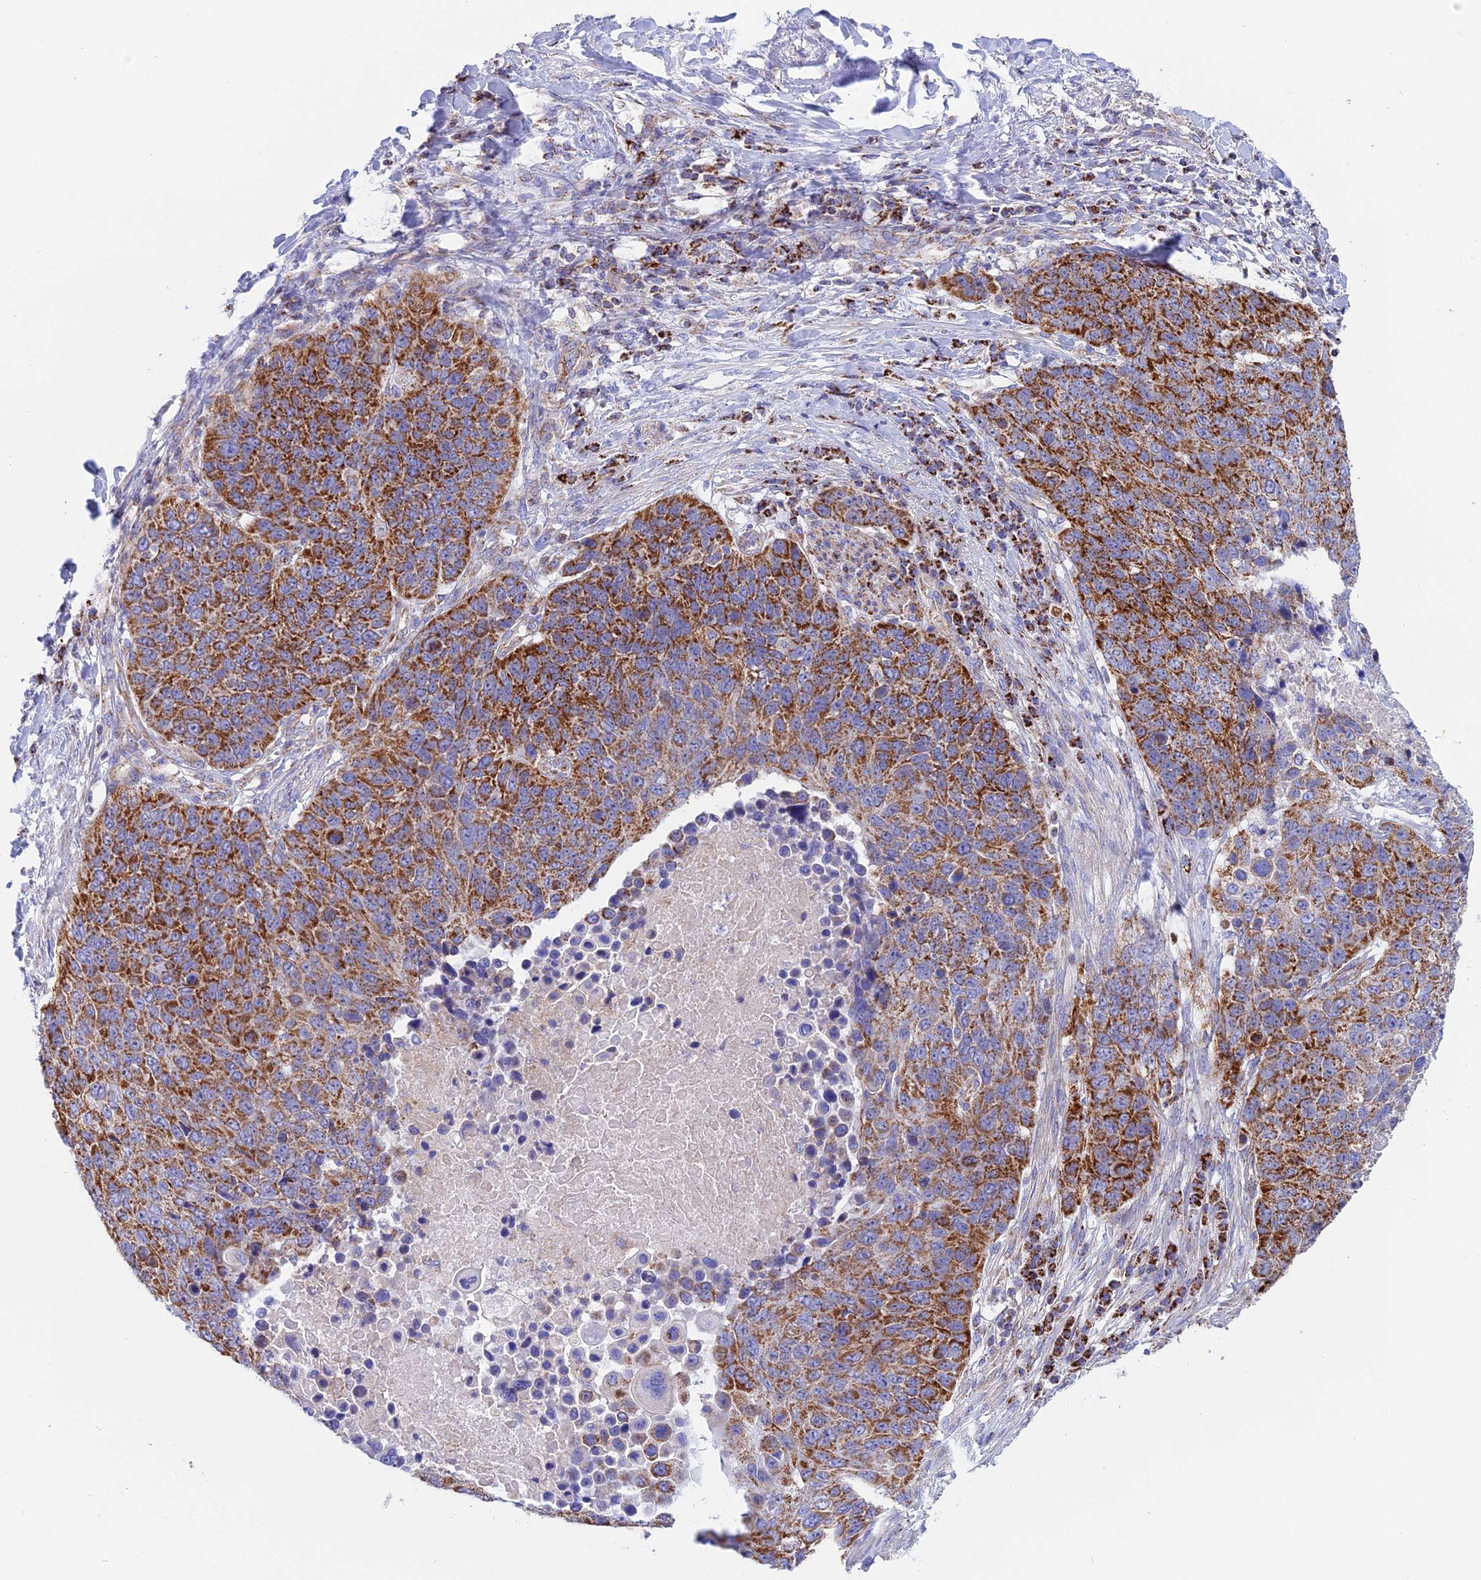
{"staining": {"intensity": "strong", "quantity": ">75%", "location": "cytoplasmic/membranous"}, "tissue": "lung cancer", "cell_type": "Tumor cells", "image_type": "cancer", "snomed": [{"axis": "morphology", "description": "Normal tissue, NOS"}, {"axis": "morphology", "description": "Squamous cell carcinoma, NOS"}, {"axis": "topography", "description": "Lymph node"}, {"axis": "topography", "description": "Lung"}], "caption": "Squamous cell carcinoma (lung) stained with immunohistochemistry shows strong cytoplasmic/membranous staining in approximately >75% of tumor cells. The staining was performed using DAB (3,3'-diaminobenzidine) to visualize the protein expression in brown, while the nuclei were stained in blue with hematoxylin (Magnification: 20x).", "gene": "GCDH", "patient": {"sex": "male", "age": 66}}